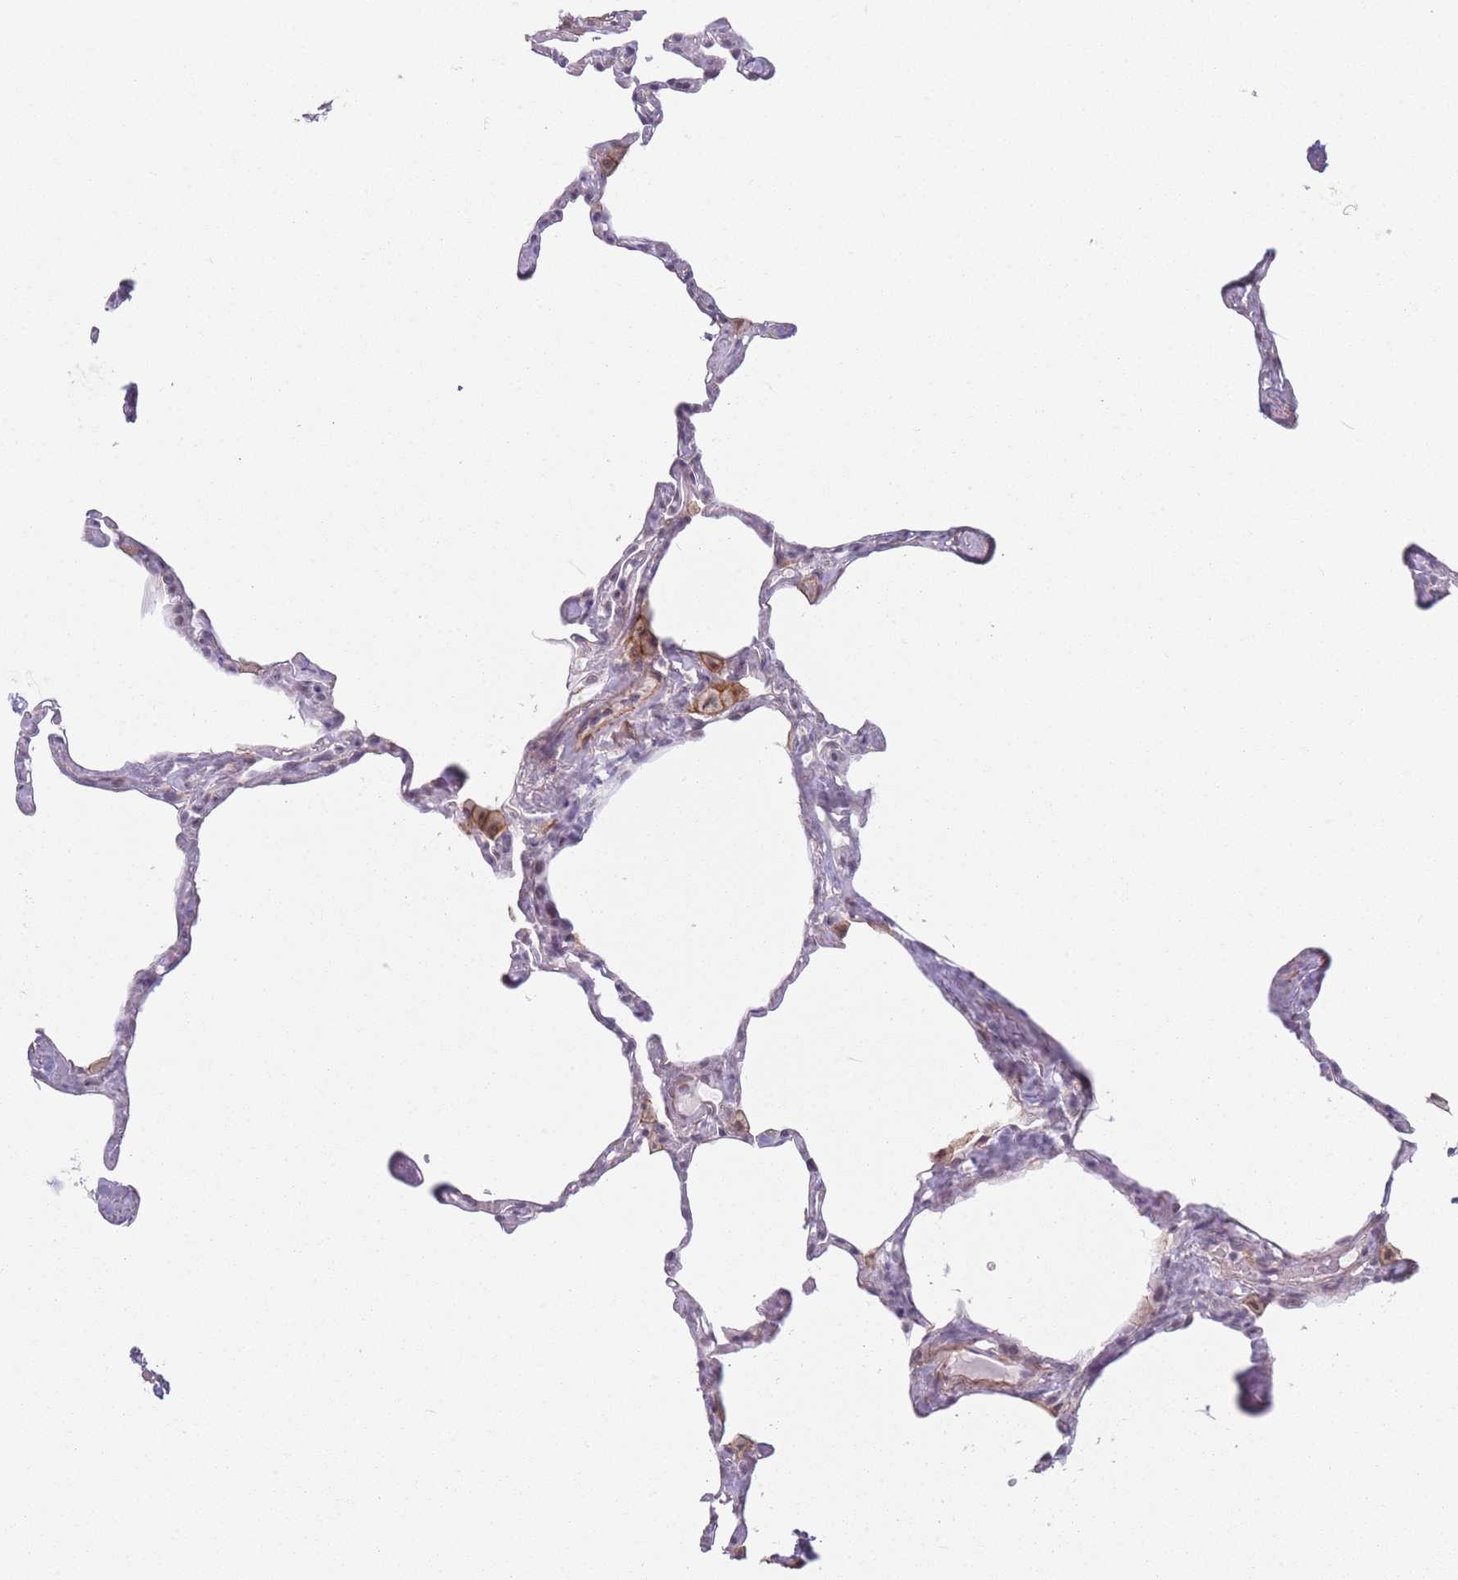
{"staining": {"intensity": "negative", "quantity": "none", "location": "none"}, "tissue": "lung", "cell_type": "Alveolar cells", "image_type": "normal", "snomed": [{"axis": "morphology", "description": "Normal tissue, NOS"}, {"axis": "topography", "description": "Lung"}], "caption": "There is no significant positivity in alveolar cells of lung. (Stains: DAB (3,3'-diaminobenzidine) immunohistochemistry (IHC) with hematoxylin counter stain, Microscopy: brightfield microscopy at high magnification).", "gene": "SIN3B", "patient": {"sex": "male", "age": 65}}